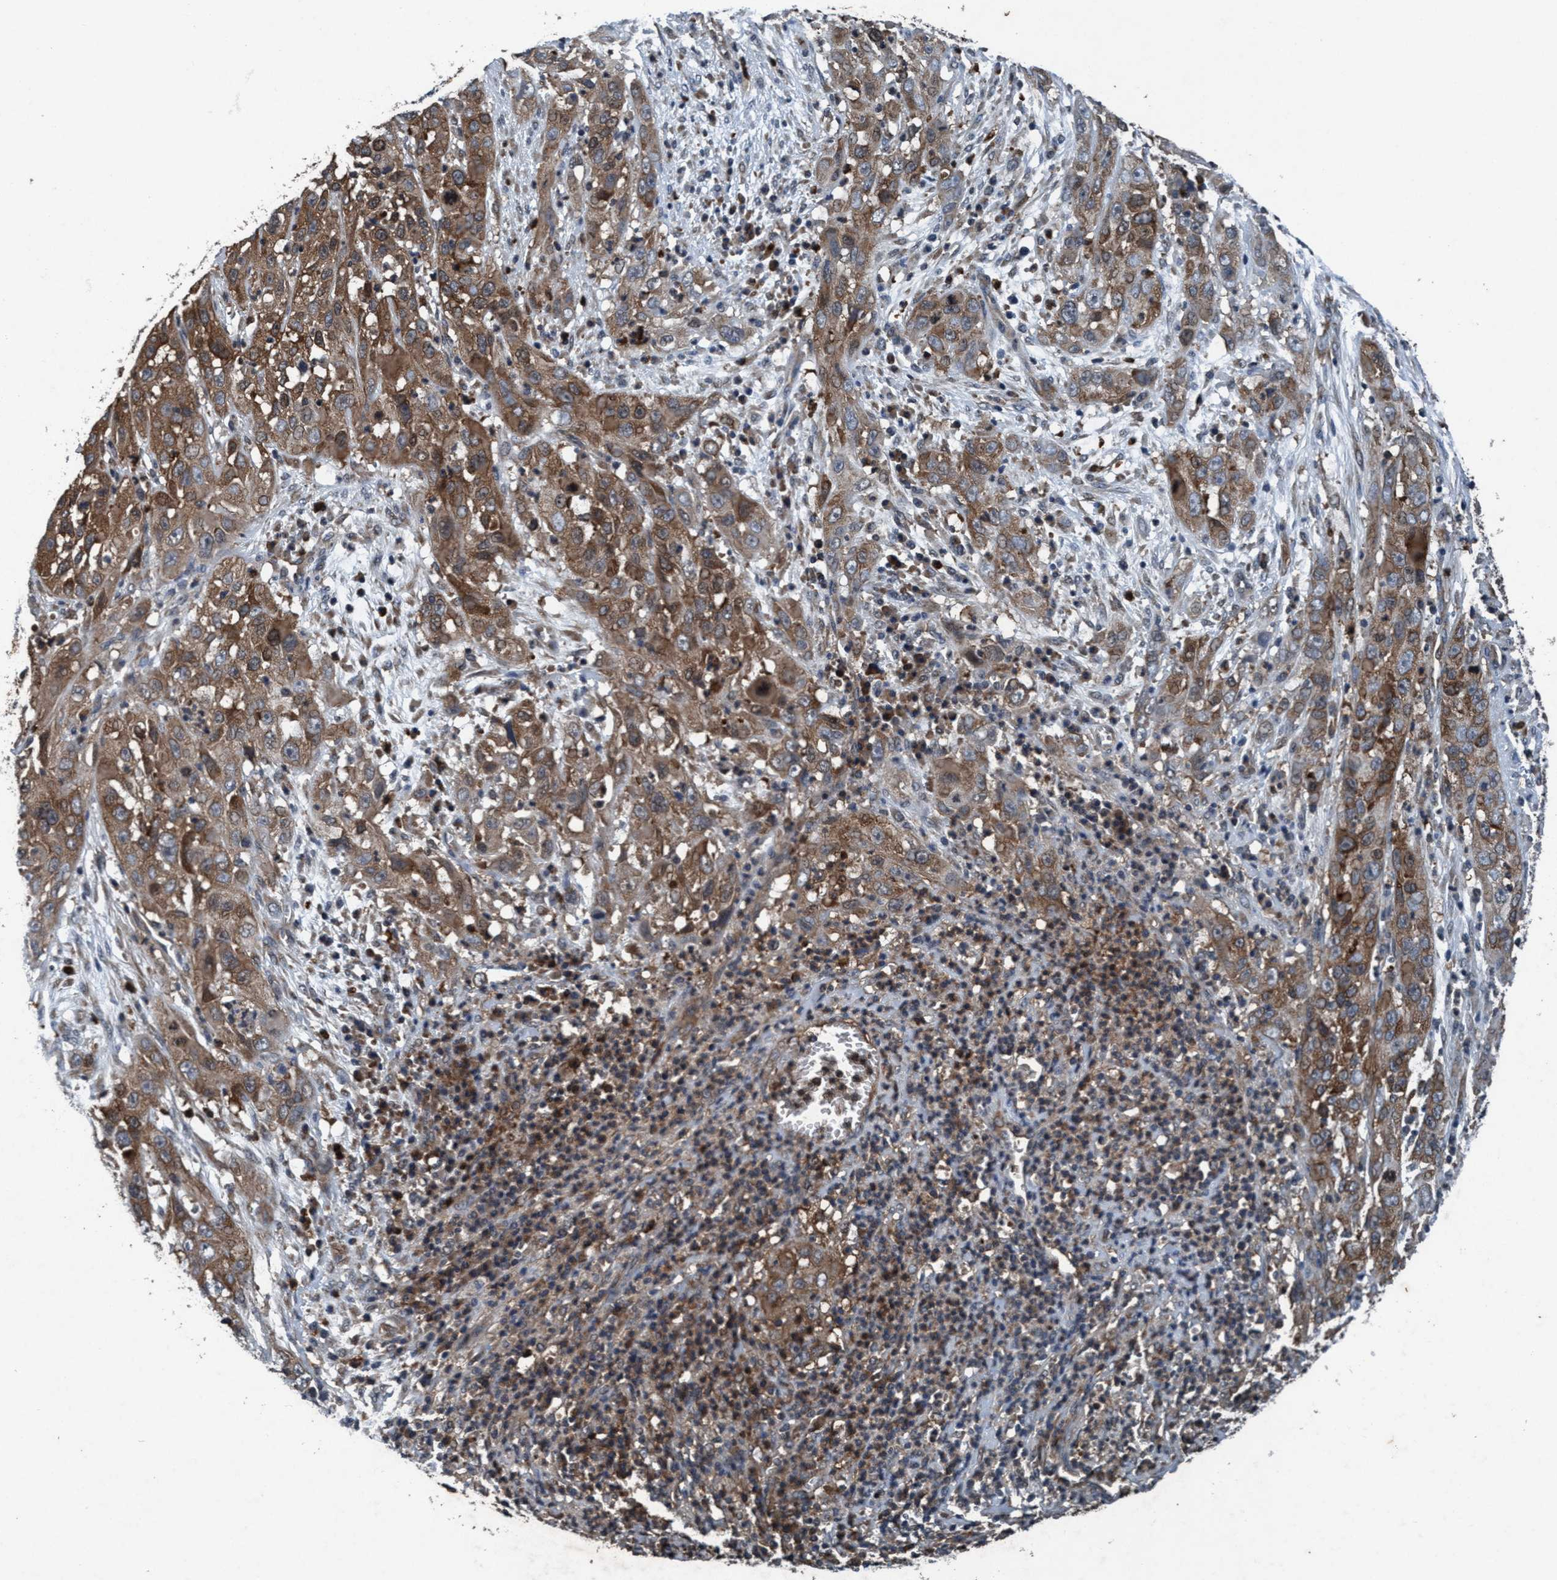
{"staining": {"intensity": "moderate", "quantity": ">75%", "location": "cytoplasmic/membranous"}, "tissue": "cervical cancer", "cell_type": "Tumor cells", "image_type": "cancer", "snomed": [{"axis": "morphology", "description": "Squamous cell carcinoma, NOS"}, {"axis": "topography", "description": "Cervix"}], "caption": "High-magnification brightfield microscopy of cervical cancer stained with DAB (3,3'-diaminobenzidine) (brown) and counterstained with hematoxylin (blue). tumor cells exhibit moderate cytoplasmic/membranous staining is identified in about>75% of cells. The protein of interest is shown in brown color, while the nuclei are stained blue.", "gene": "AKT1S1", "patient": {"sex": "female", "age": 32}}